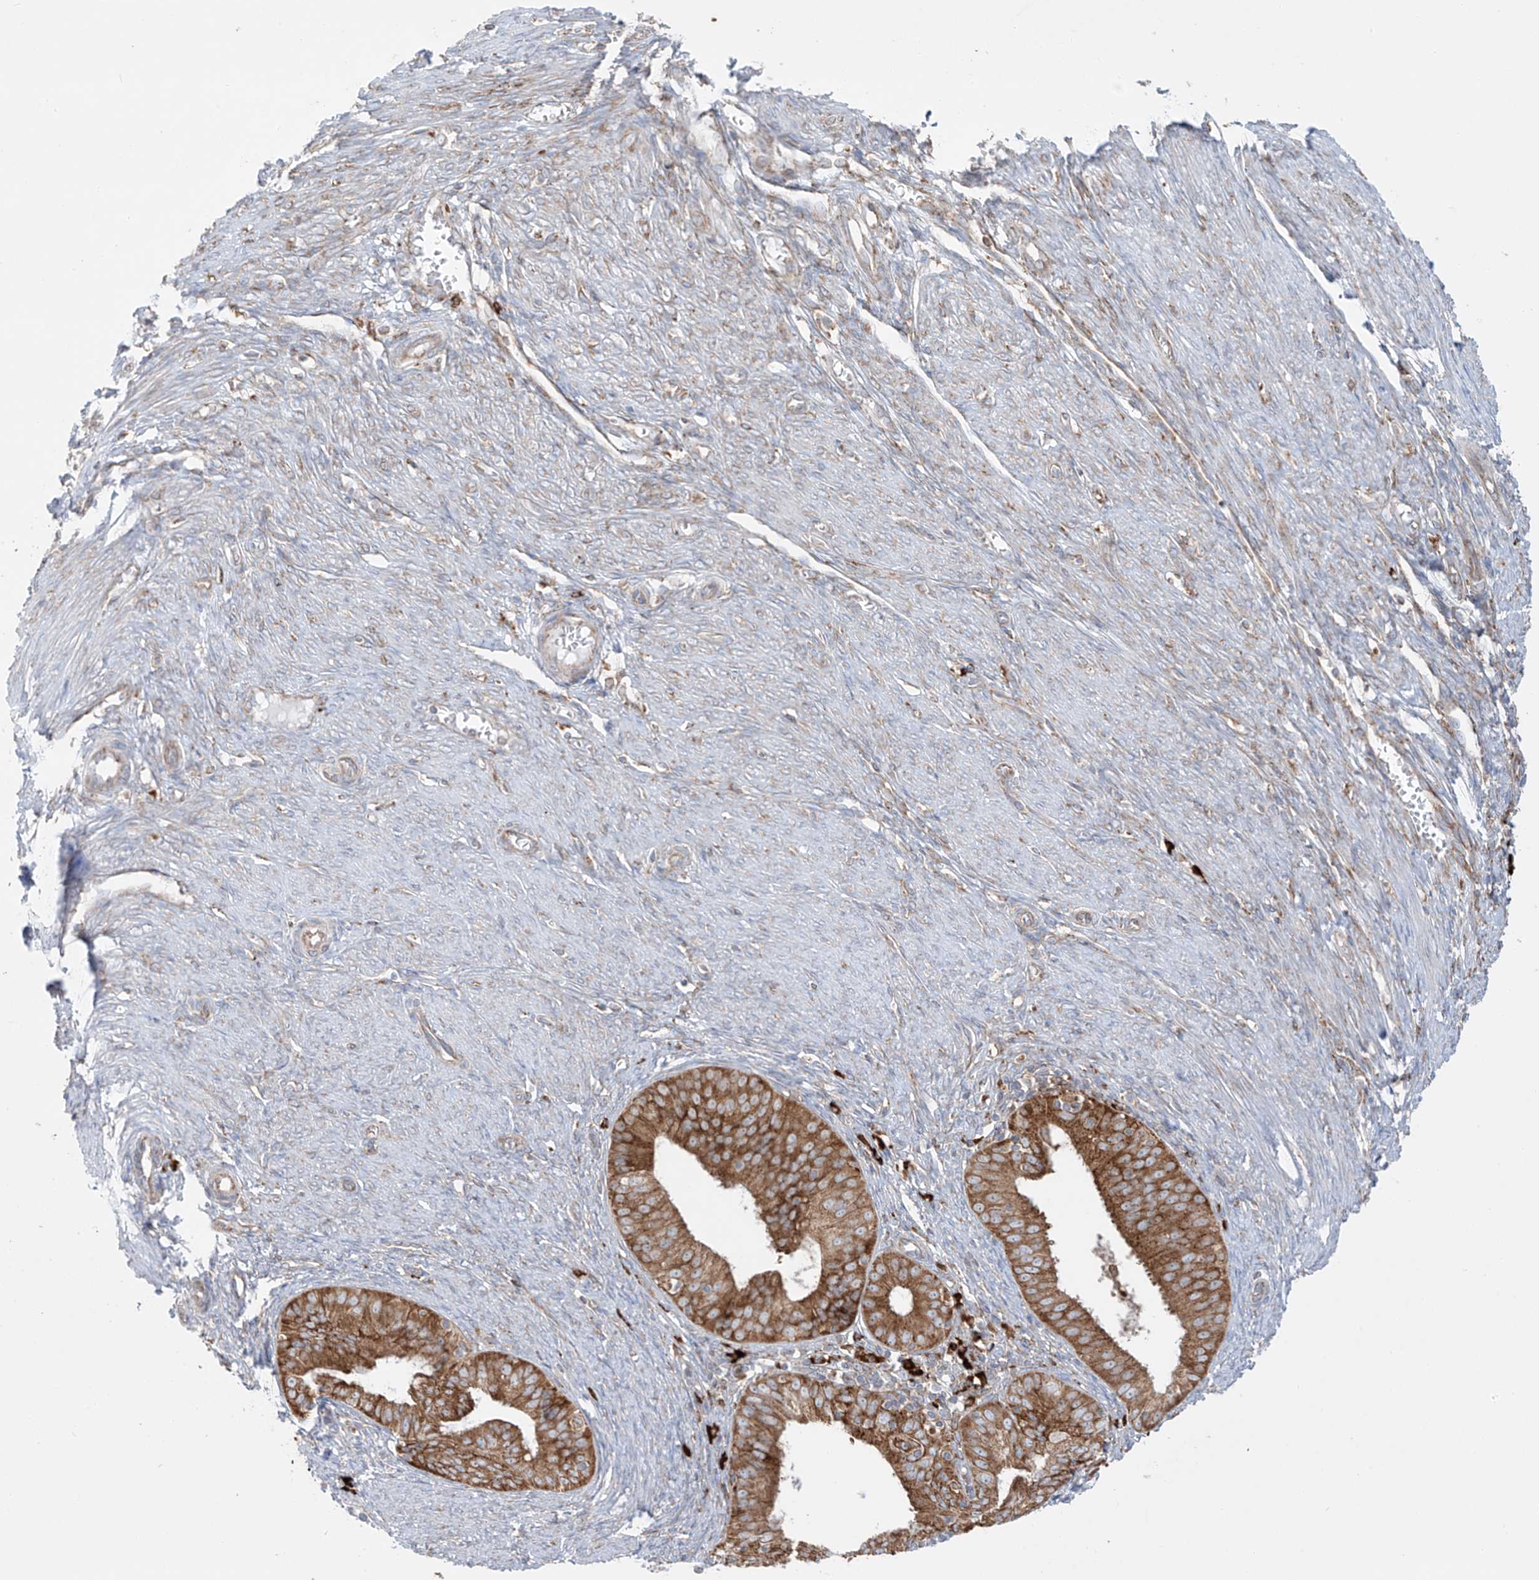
{"staining": {"intensity": "moderate", "quantity": ">75%", "location": "cytoplasmic/membranous"}, "tissue": "endometrial cancer", "cell_type": "Tumor cells", "image_type": "cancer", "snomed": [{"axis": "morphology", "description": "Adenocarcinoma, NOS"}, {"axis": "topography", "description": "Endometrium"}], "caption": "Immunohistochemical staining of endometrial cancer (adenocarcinoma) shows moderate cytoplasmic/membranous protein expression in approximately >75% of tumor cells. The staining is performed using DAB (3,3'-diaminobenzidine) brown chromogen to label protein expression. The nuclei are counter-stained blue using hematoxylin.", "gene": "MX1", "patient": {"sex": "female", "age": 51}}